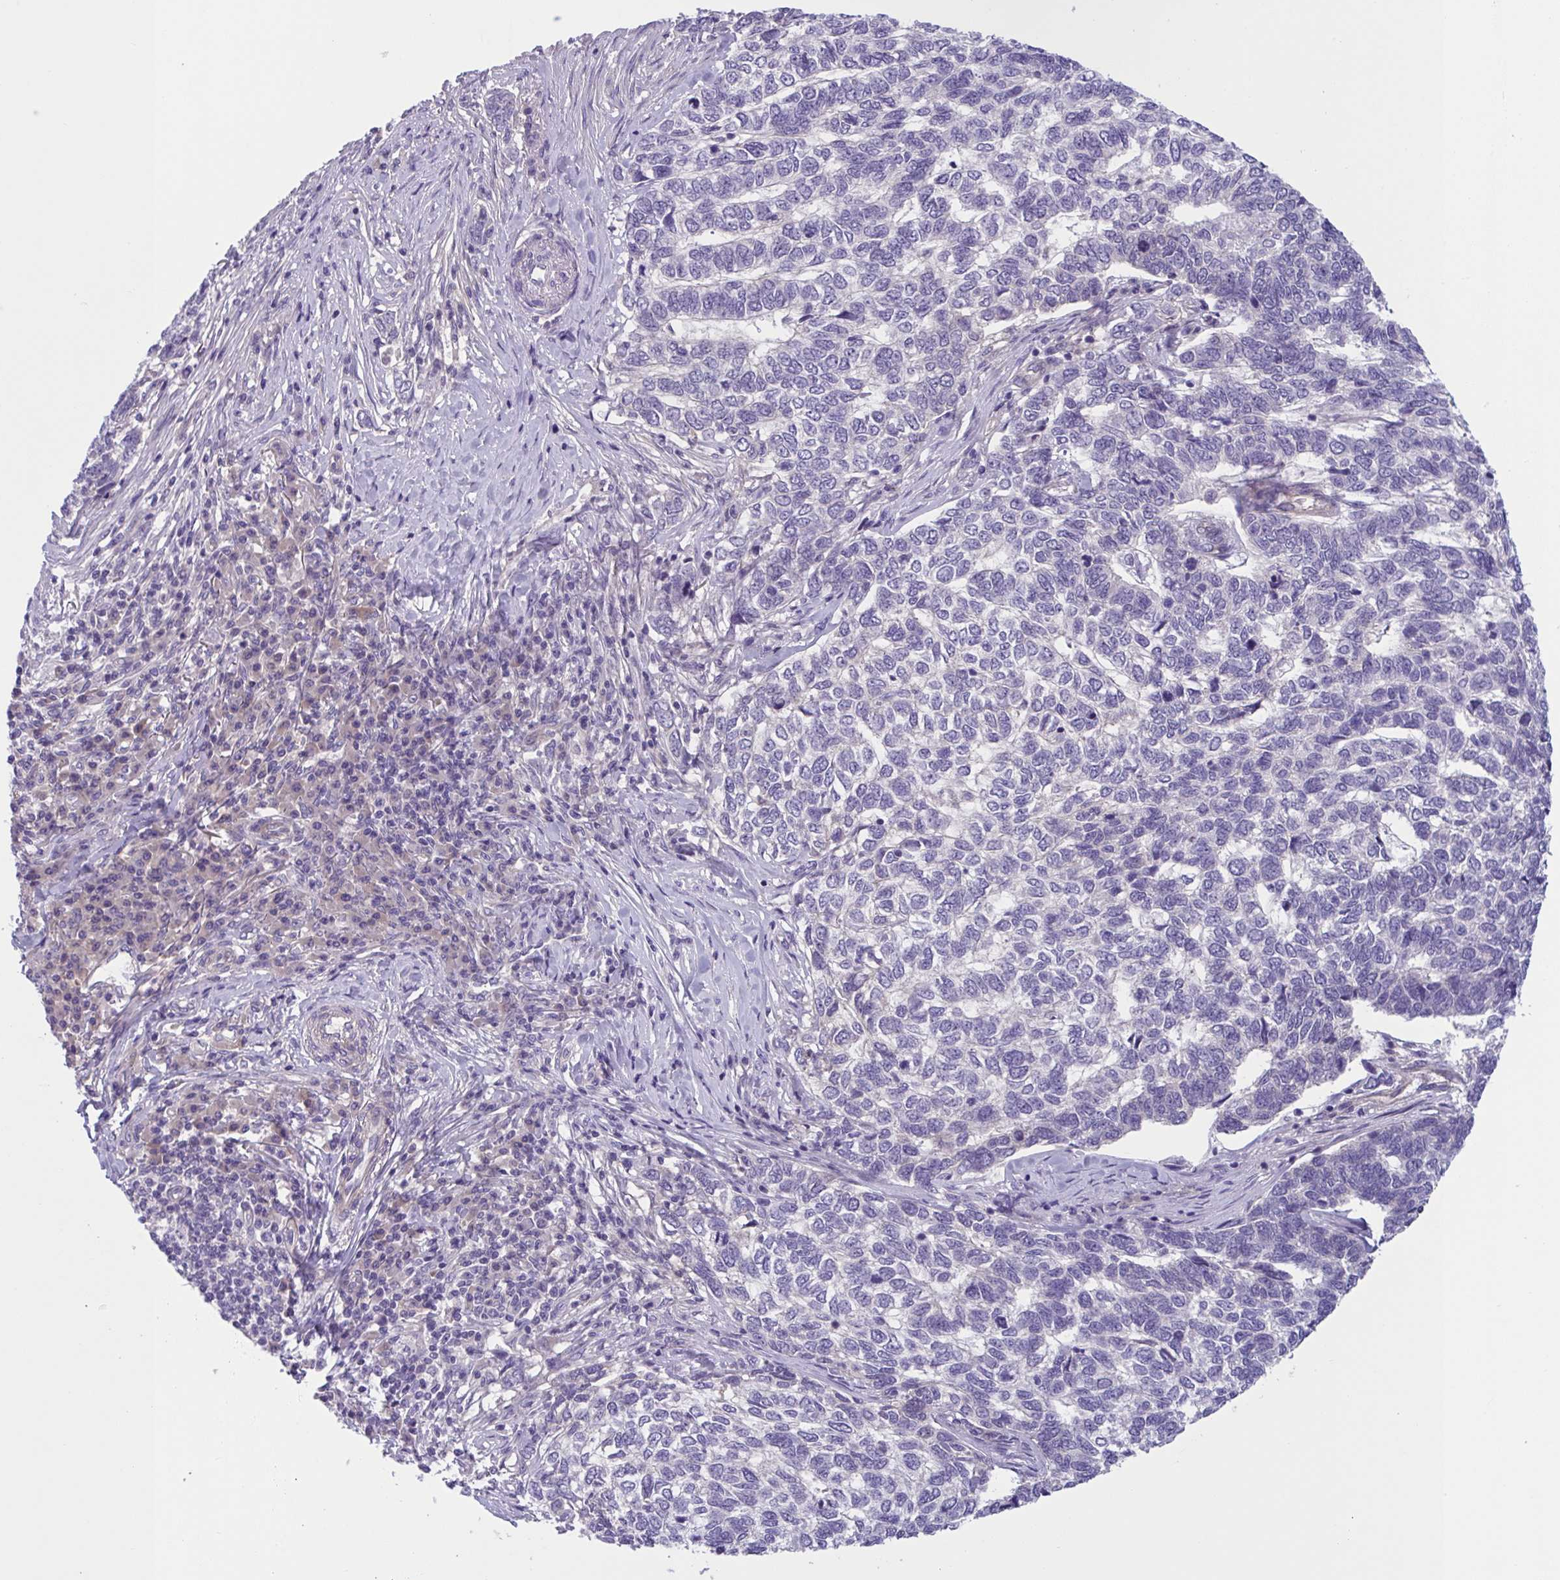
{"staining": {"intensity": "negative", "quantity": "none", "location": "none"}, "tissue": "skin cancer", "cell_type": "Tumor cells", "image_type": "cancer", "snomed": [{"axis": "morphology", "description": "Basal cell carcinoma"}, {"axis": "topography", "description": "Skin"}], "caption": "A high-resolution image shows immunohistochemistry (IHC) staining of basal cell carcinoma (skin), which exhibits no significant positivity in tumor cells.", "gene": "TTC7B", "patient": {"sex": "female", "age": 65}}